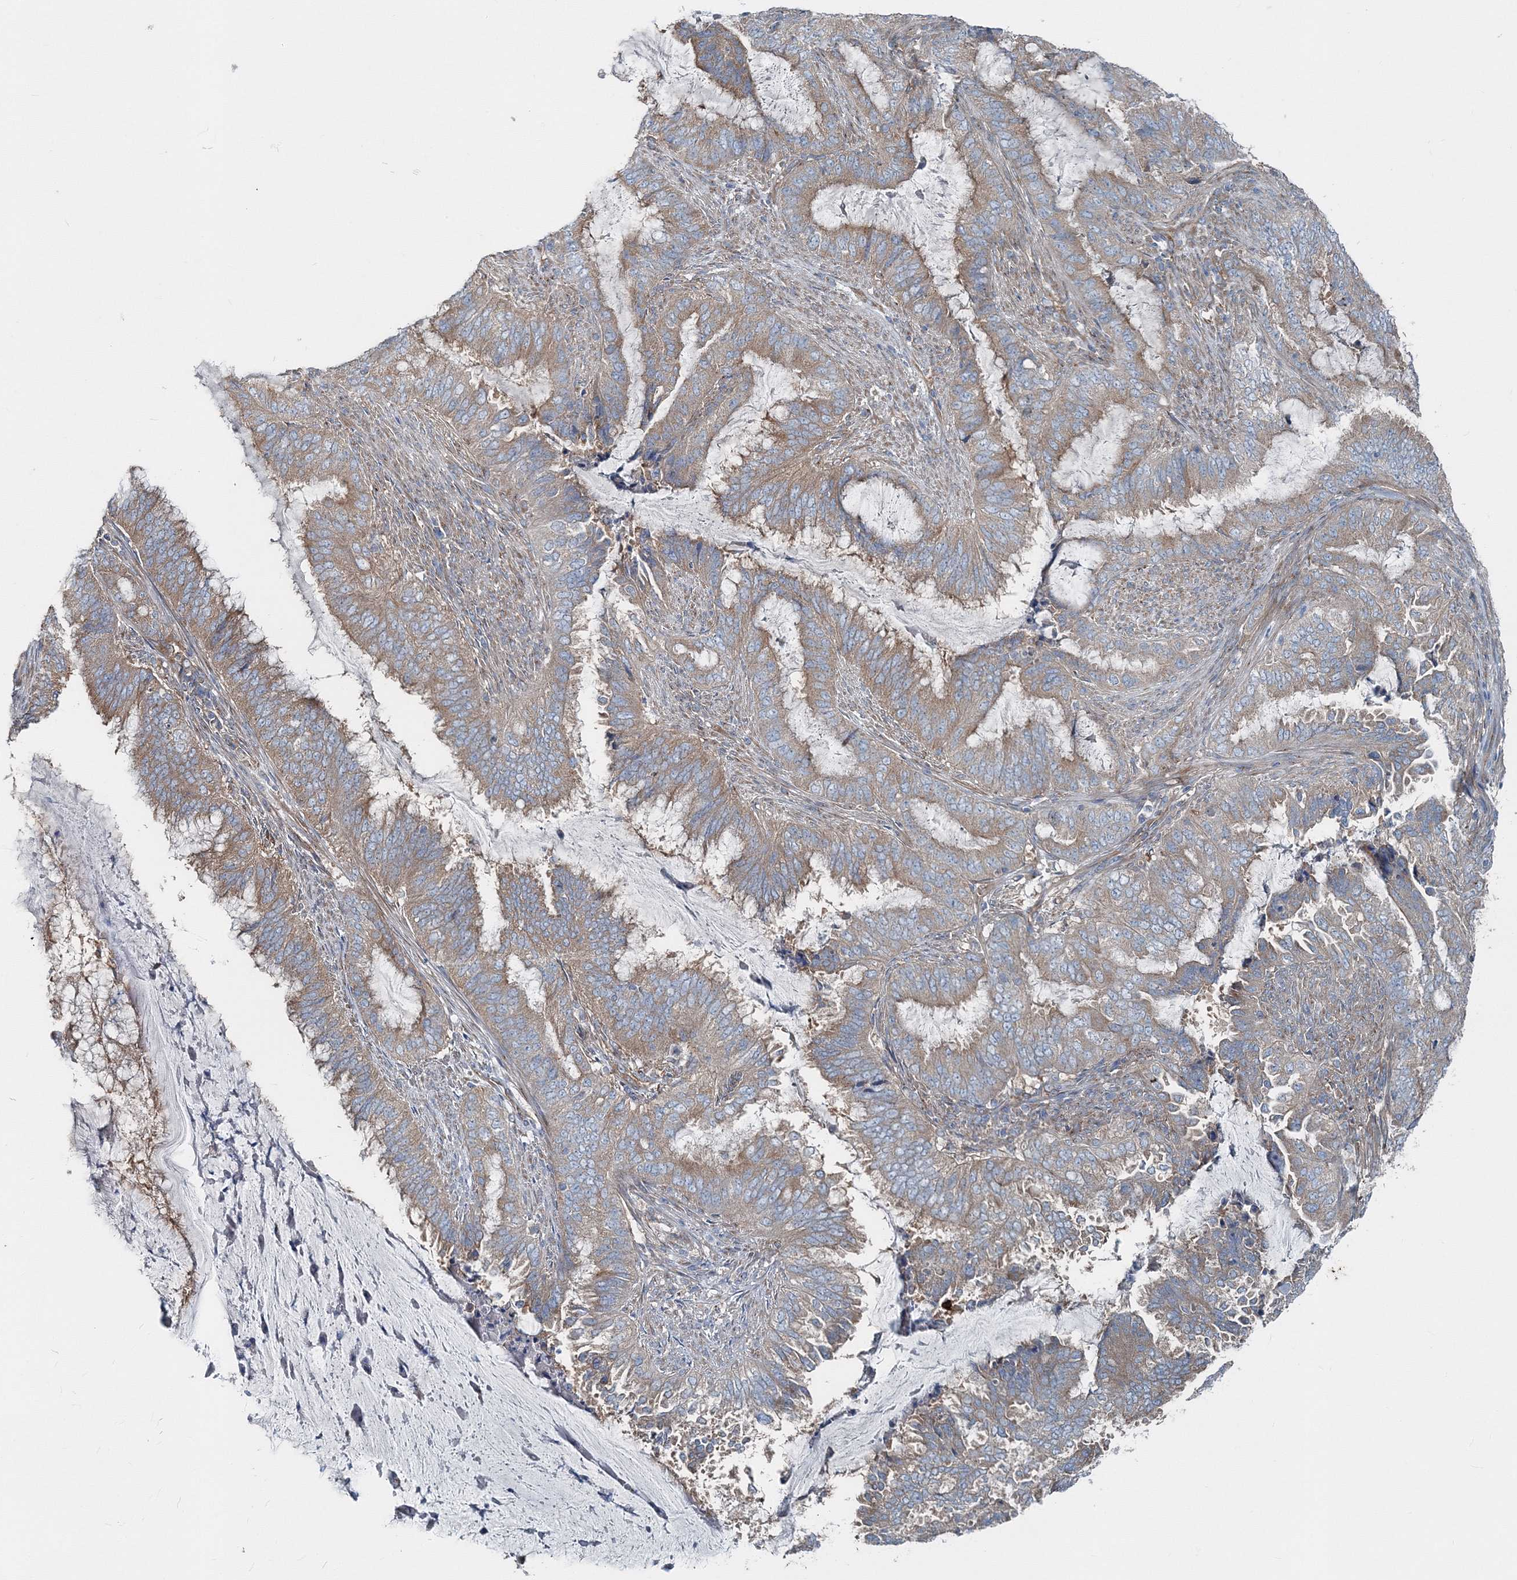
{"staining": {"intensity": "moderate", "quantity": ">75%", "location": "cytoplasmic/membranous"}, "tissue": "endometrial cancer", "cell_type": "Tumor cells", "image_type": "cancer", "snomed": [{"axis": "morphology", "description": "Adenocarcinoma, NOS"}, {"axis": "topography", "description": "Endometrium"}], "caption": "Protein analysis of endometrial adenocarcinoma tissue displays moderate cytoplasmic/membranous staining in about >75% of tumor cells.", "gene": "MPHOSPH9", "patient": {"sex": "female", "age": 51}}